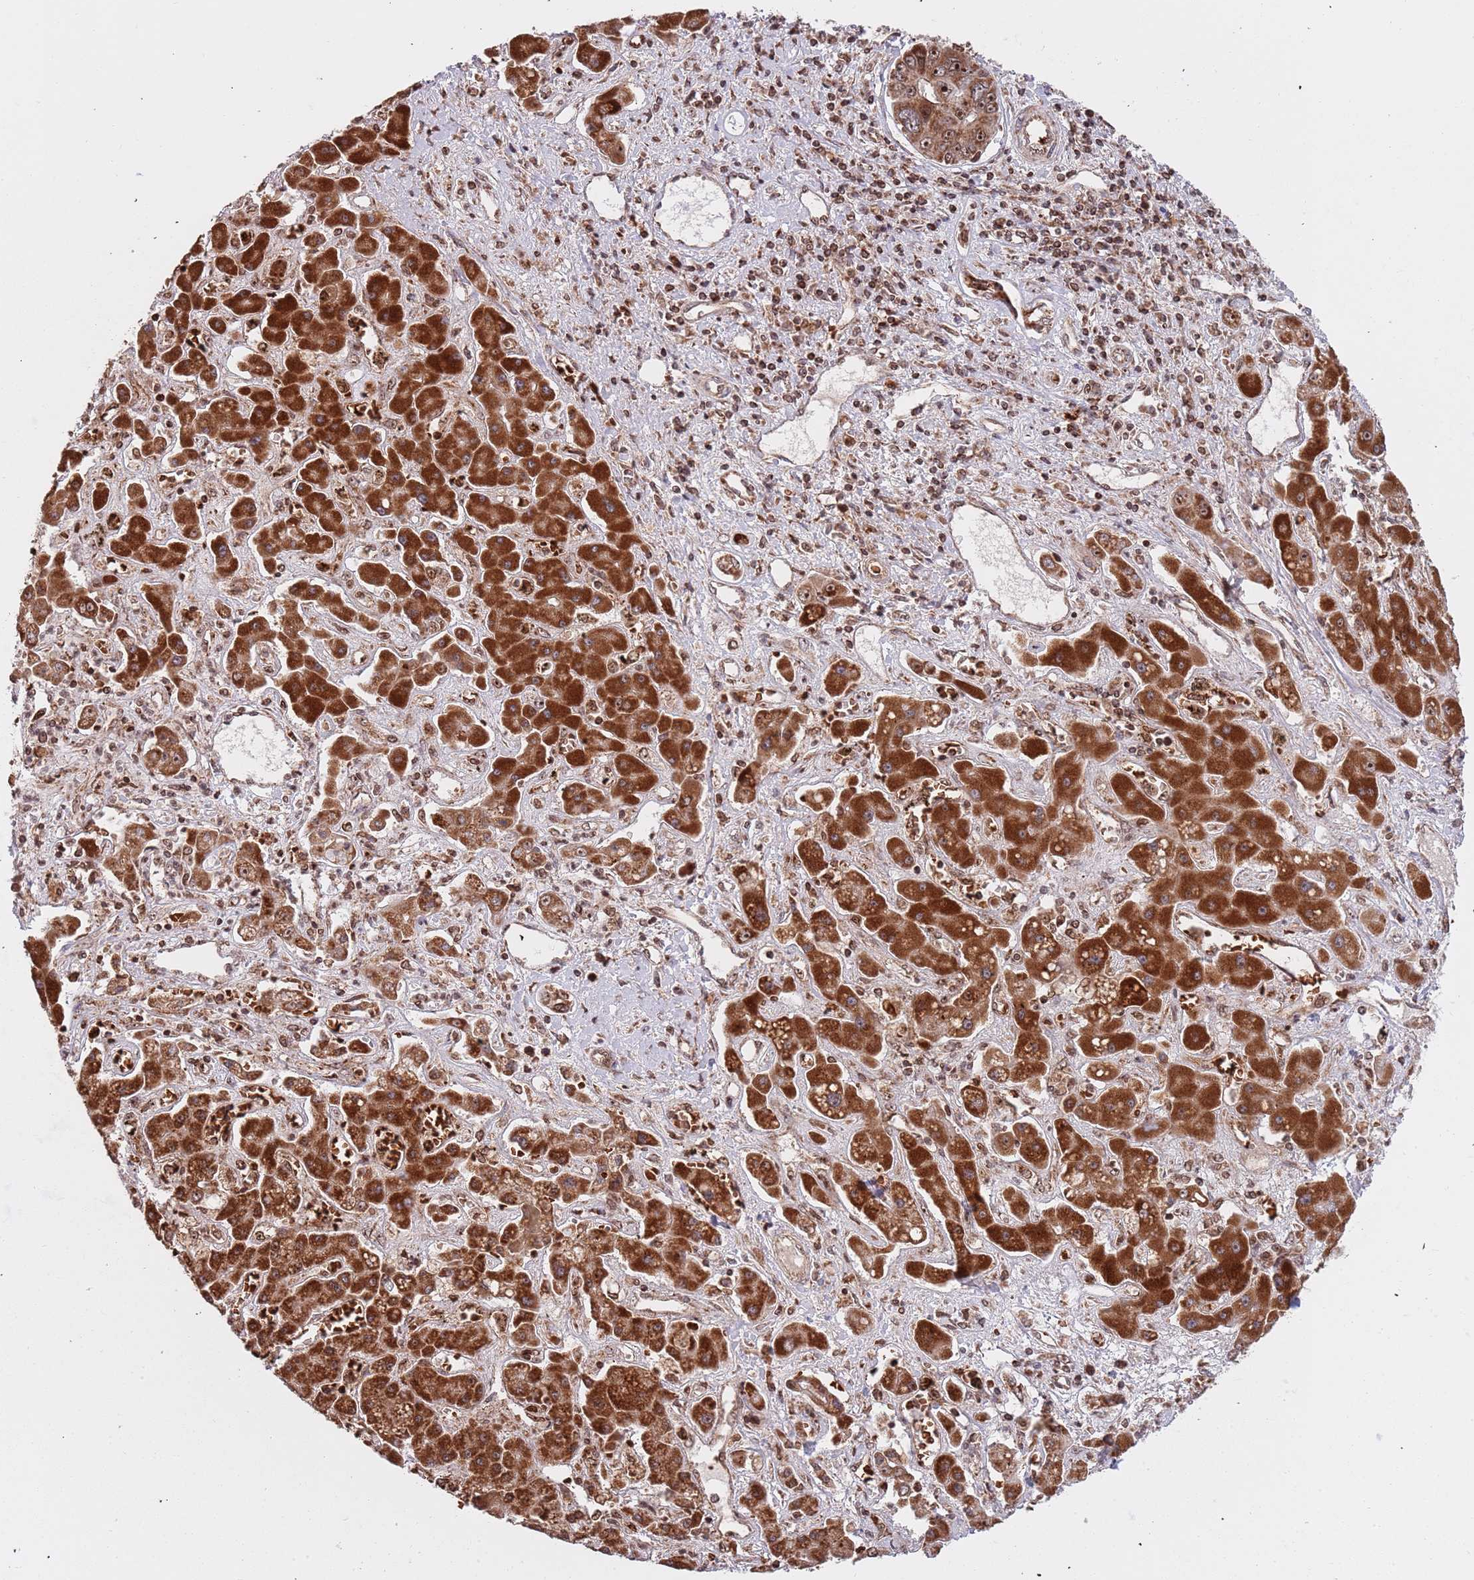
{"staining": {"intensity": "strong", "quantity": ">75%", "location": "cytoplasmic/membranous,nuclear"}, "tissue": "liver cancer", "cell_type": "Tumor cells", "image_type": "cancer", "snomed": [{"axis": "morphology", "description": "Cholangiocarcinoma"}, {"axis": "topography", "description": "Liver"}], "caption": "Protein analysis of liver cancer tissue shows strong cytoplasmic/membranous and nuclear staining in about >75% of tumor cells.", "gene": "DCHS1", "patient": {"sex": "male", "age": 67}}